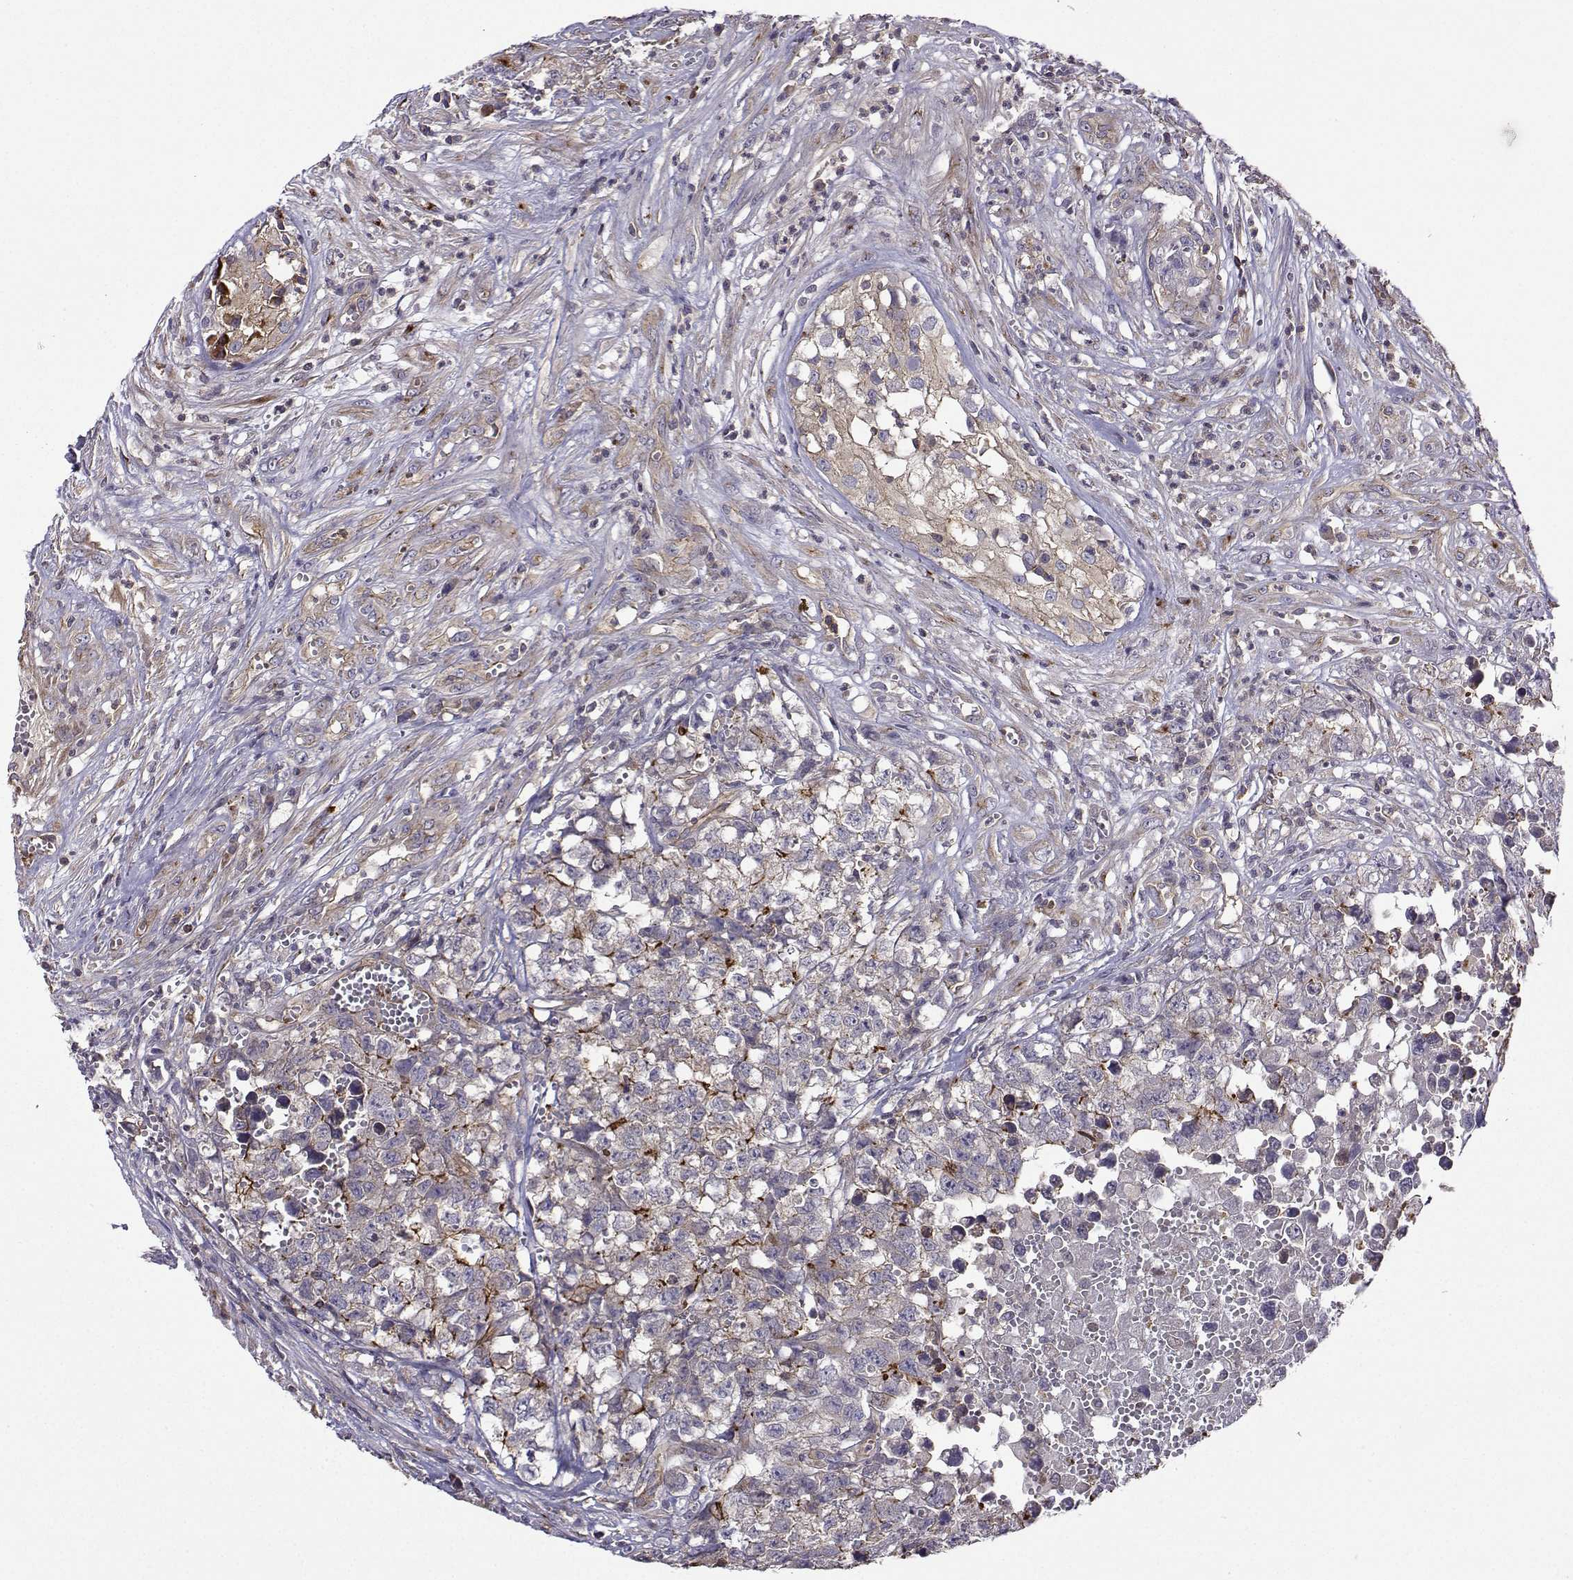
{"staining": {"intensity": "strong", "quantity": "<25%", "location": "cytoplasmic/membranous"}, "tissue": "testis cancer", "cell_type": "Tumor cells", "image_type": "cancer", "snomed": [{"axis": "morphology", "description": "Seminoma, NOS"}, {"axis": "morphology", "description": "Carcinoma, Embryonal, NOS"}, {"axis": "topography", "description": "Testis"}], "caption": "The image demonstrates a brown stain indicating the presence of a protein in the cytoplasmic/membranous of tumor cells in testis cancer (seminoma).", "gene": "ITGB8", "patient": {"sex": "male", "age": 22}}